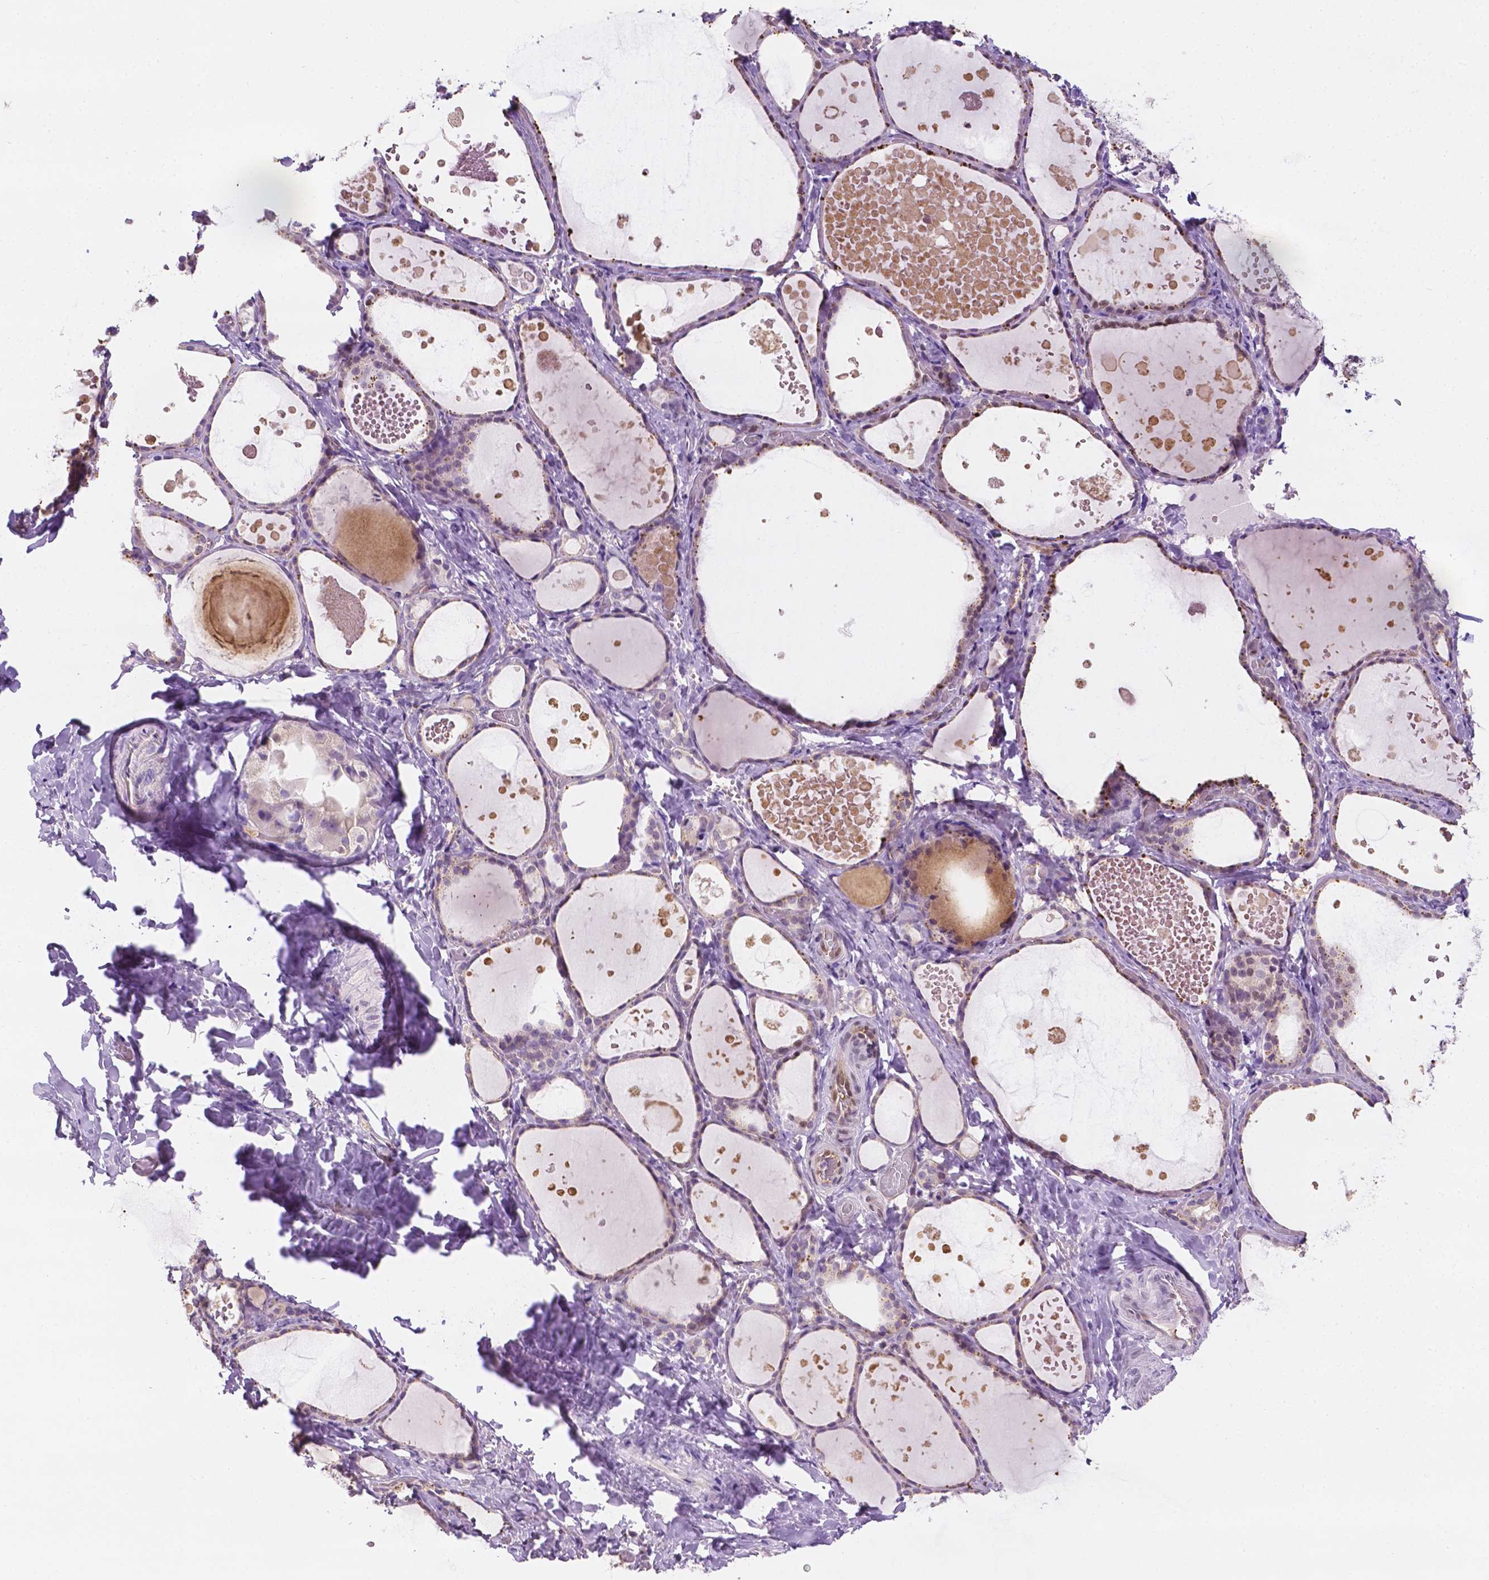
{"staining": {"intensity": "moderate", "quantity": "<25%", "location": "cytoplasmic/membranous"}, "tissue": "thyroid gland", "cell_type": "Glandular cells", "image_type": "normal", "snomed": [{"axis": "morphology", "description": "Normal tissue, NOS"}, {"axis": "topography", "description": "Thyroid gland"}], "caption": "Moderate cytoplasmic/membranous expression for a protein is present in about <25% of glandular cells of benign thyroid gland using immunohistochemistry (IHC).", "gene": "ERF", "patient": {"sex": "female", "age": 56}}